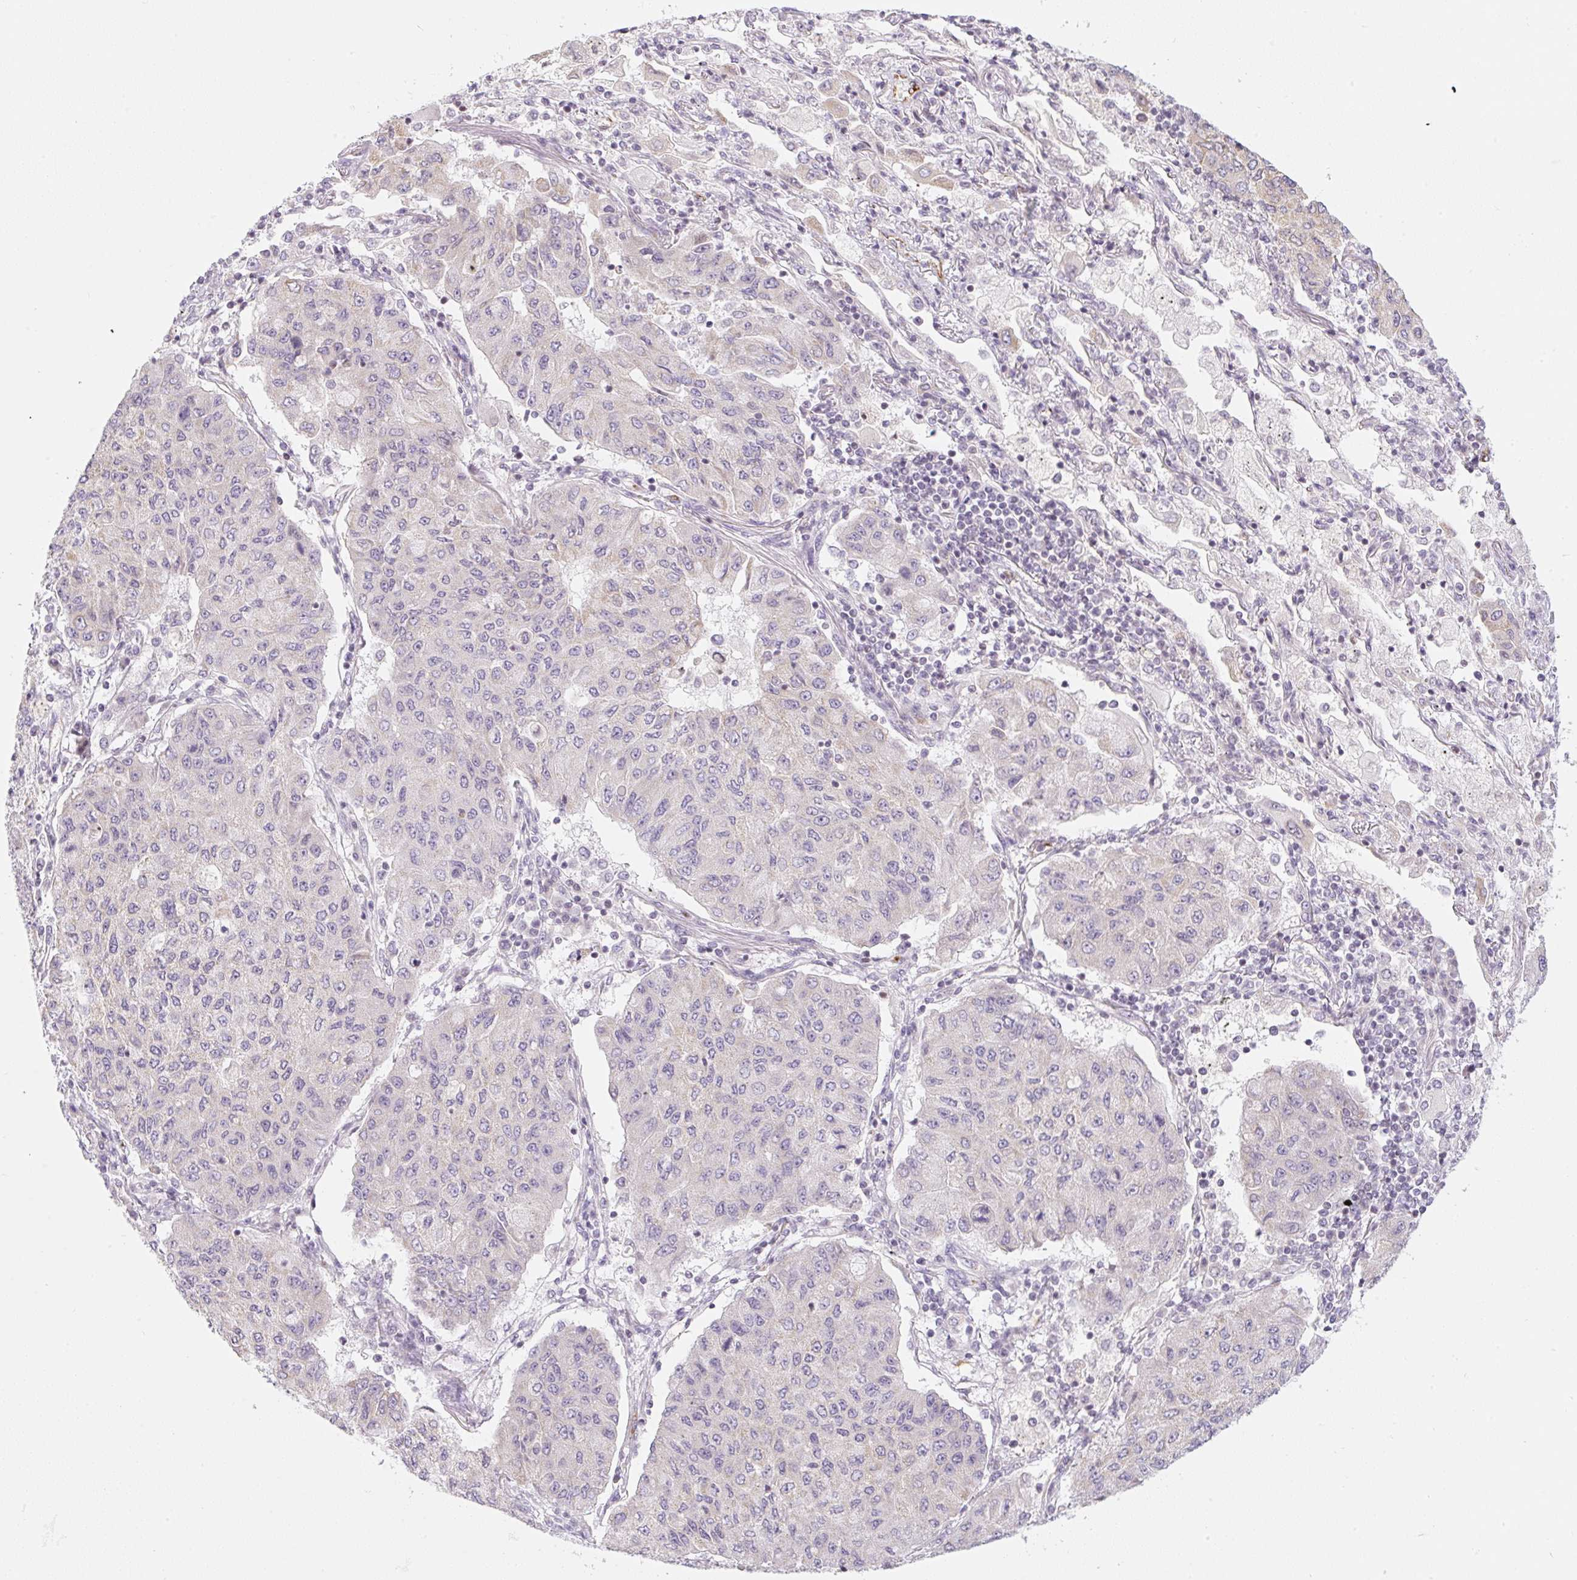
{"staining": {"intensity": "weak", "quantity": "<25%", "location": "cytoplasmic/membranous"}, "tissue": "lung cancer", "cell_type": "Tumor cells", "image_type": "cancer", "snomed": [{"axis": "morphology", "description": "Squamous cell carcinoma, NOS"}, {"axis": "topography", "description": "Lung"}], "caption": "Immunohistochemistry (IHC) of lung squamous cell carcinoma exhibits no expression in tumor cells.", "gene": "CASKIN1", "patient": {"sex": "male", "age": 74}}